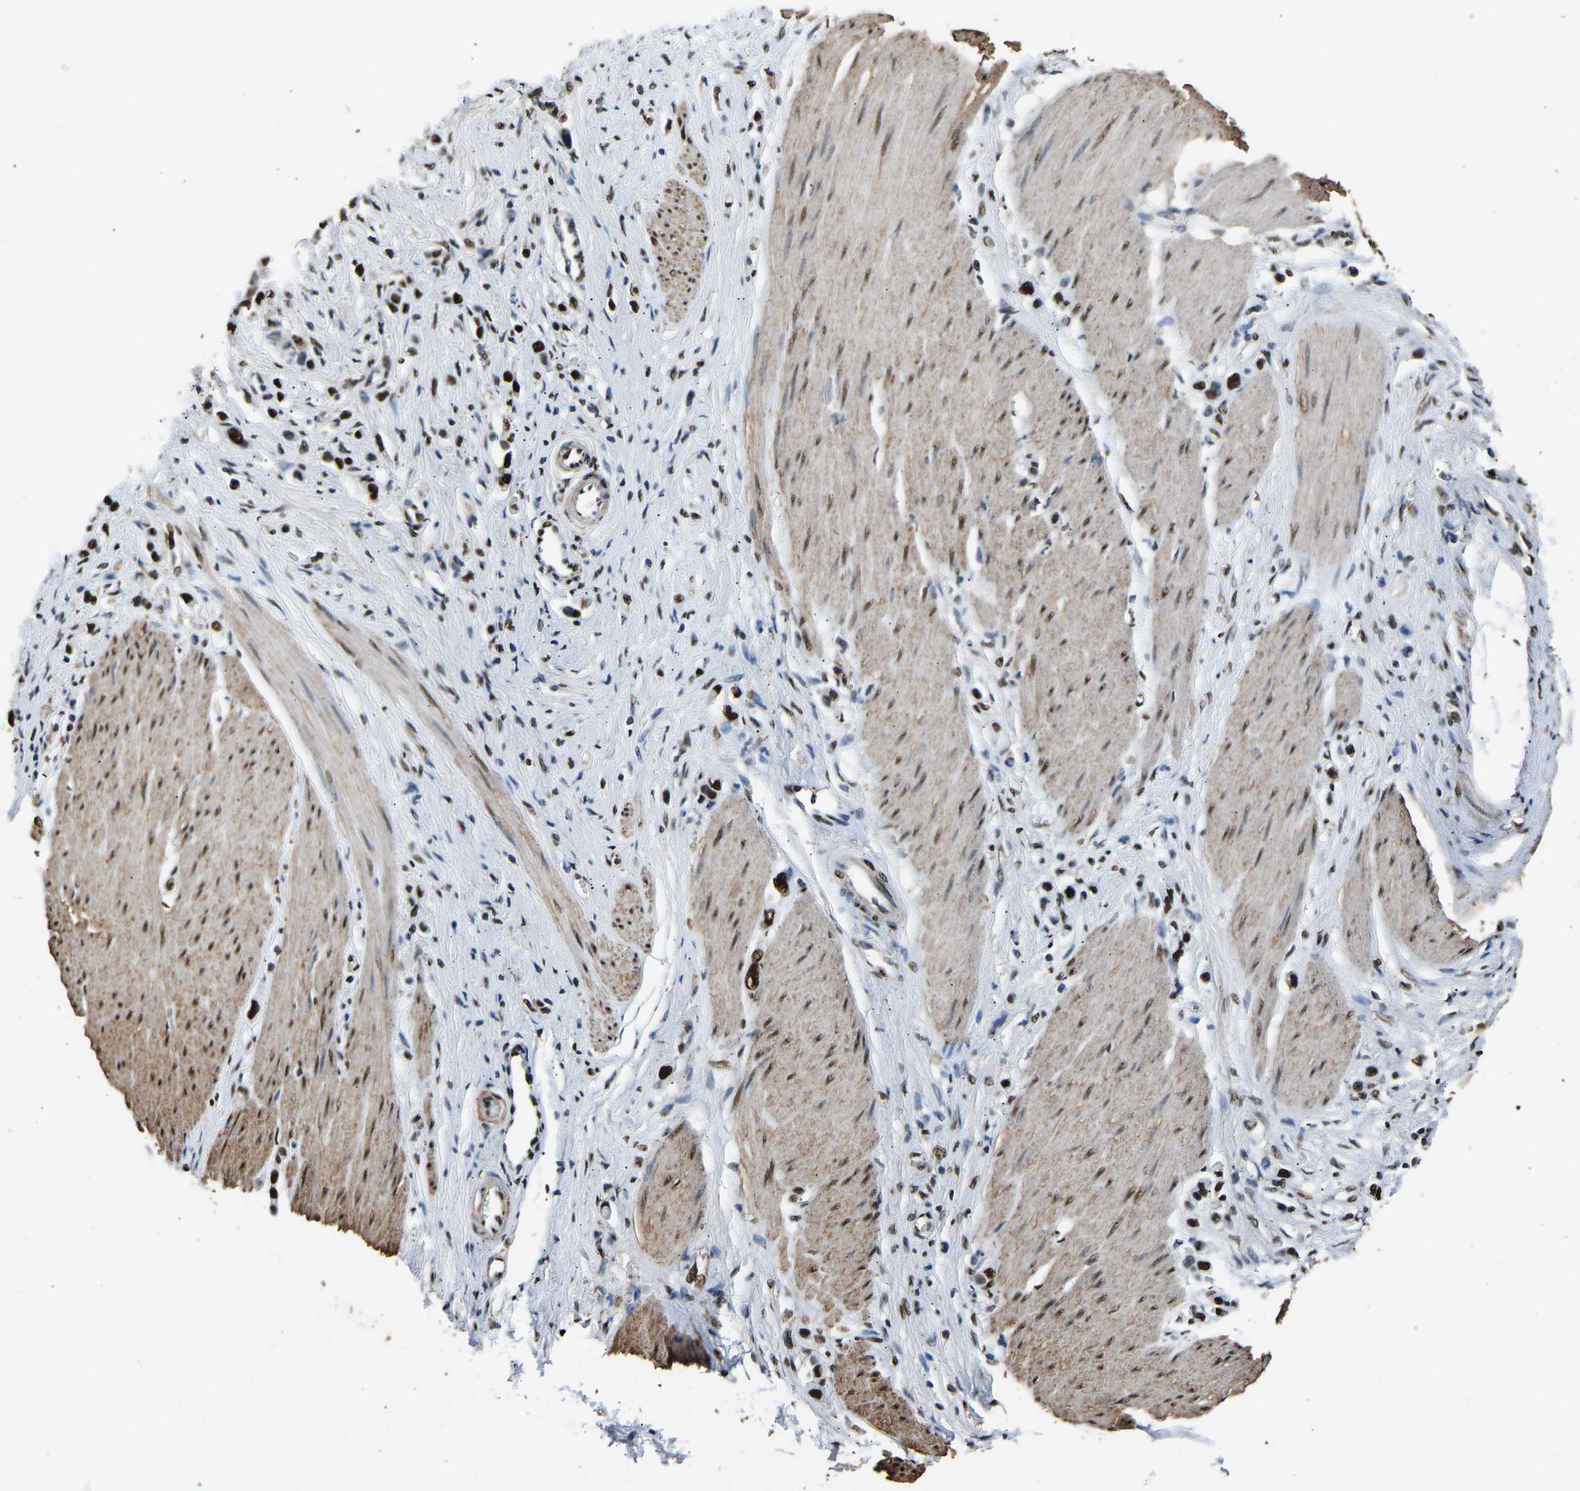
{"staining": {"intensity": "strong", "quantity": ">75%", "location": "nuclear"}, "tissue": "stomach cancer", "cell_type": "Tumor cells", "image_type": "cancer", "snomed": [{"axis": "morphology", "description": "Adenocarcinoma, NOS"}, {"axis": "topography", "description": "Stomach"}], "caption": "Stomach cancer was stained to show a protein in brown. There is high levels of strong nuclear staining in approximately >75% of tumor cells.", "gene": "SAFB", "patient": {"sex": "female", "age": 65}}